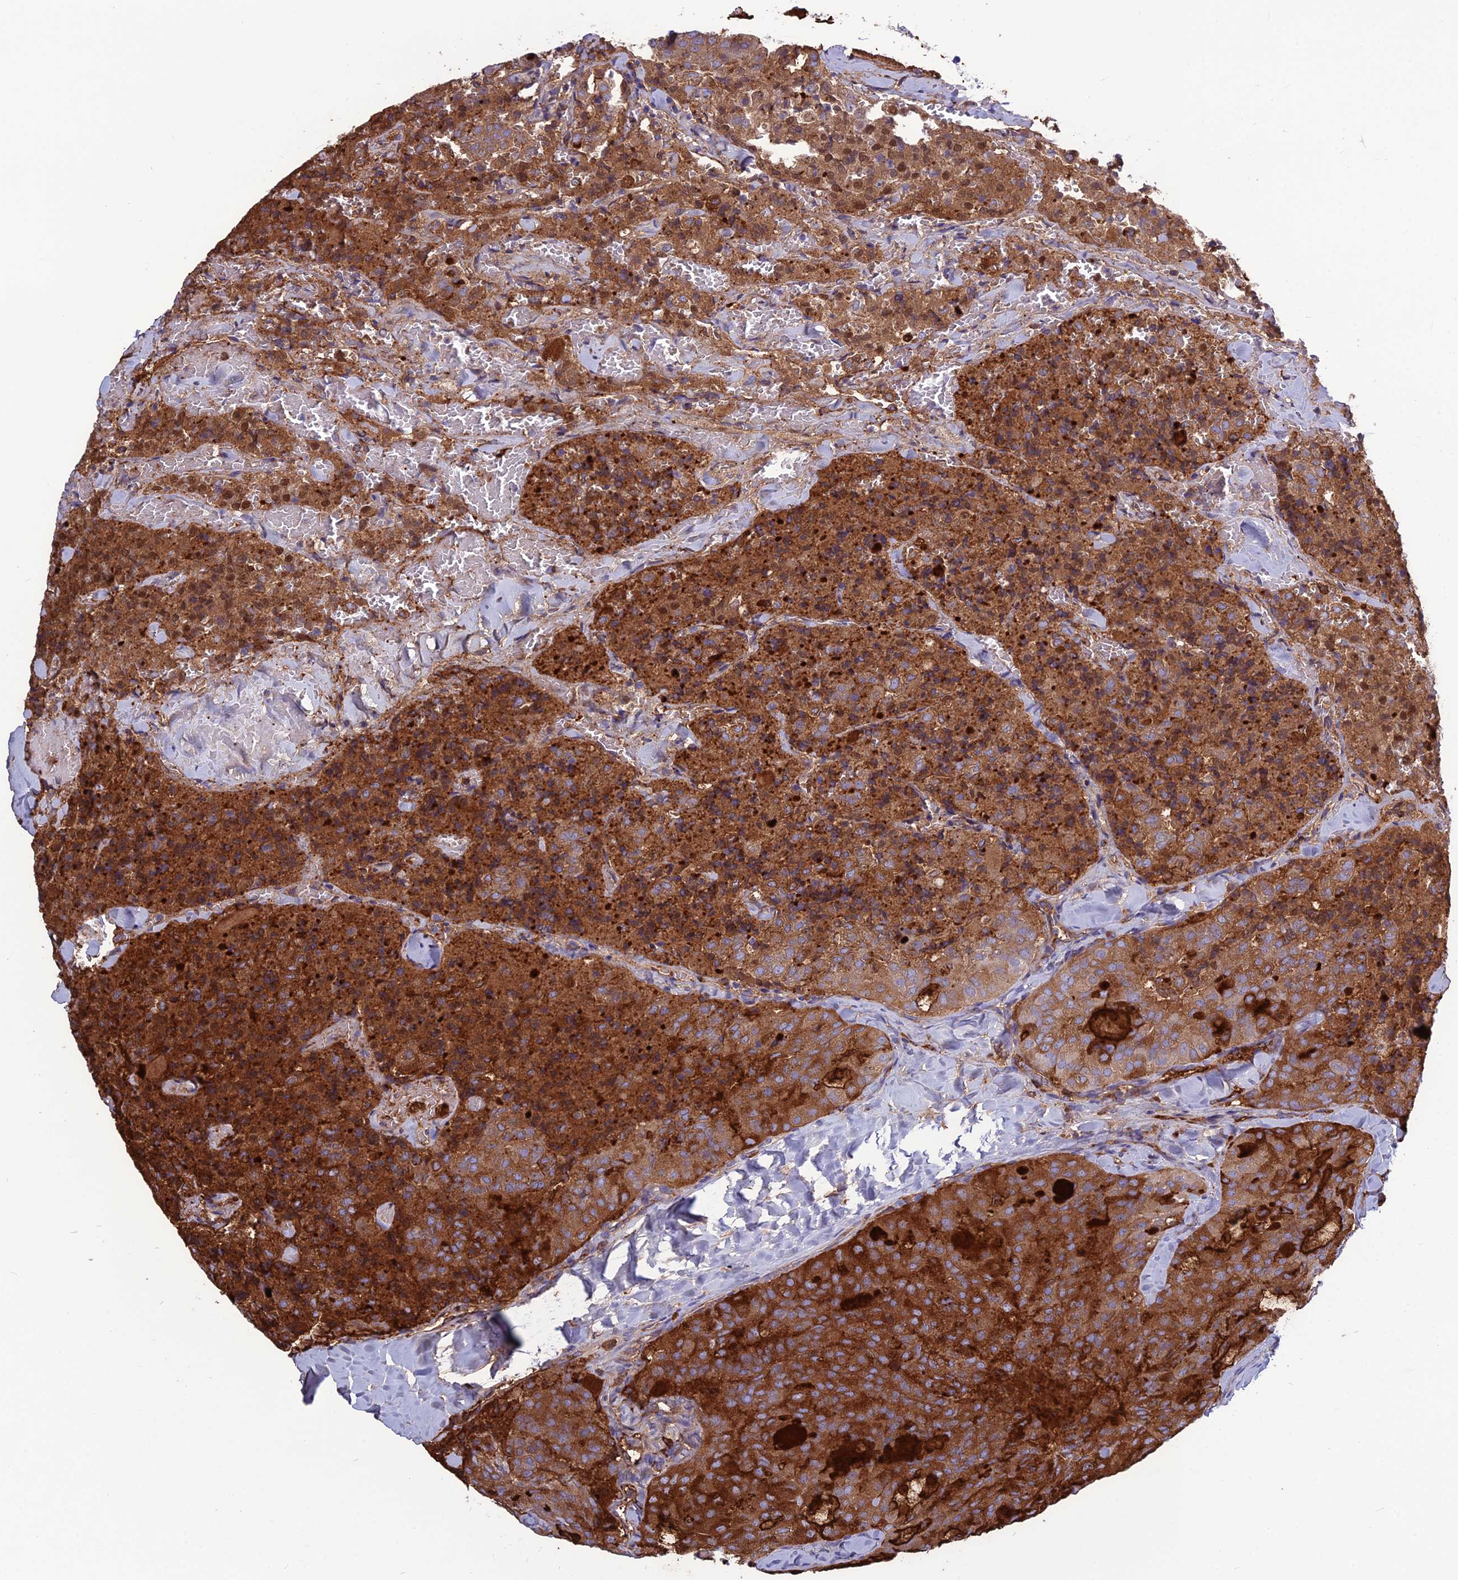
{"staining": {"intensity": "strong", "quantity": ">75%", "location": "cytoplasmic/membranous"}, "tissue": "thyroid cancer", "cell_type": "Tumor cells", "image_type": "cancer", "snomed": [{"axis": "morphology", "description": "Follicular adenoma carcinoma, NOS"}, {"axis": "topography", "description": "Thyroid gland"}], "caption": "Thyroid cancer (follicular adenoma carcinoma) stained with a protein marker shows strong staining in tumor cells.", "gene": "BHMT2", "patient": {"sex": "male", "age": 75}}